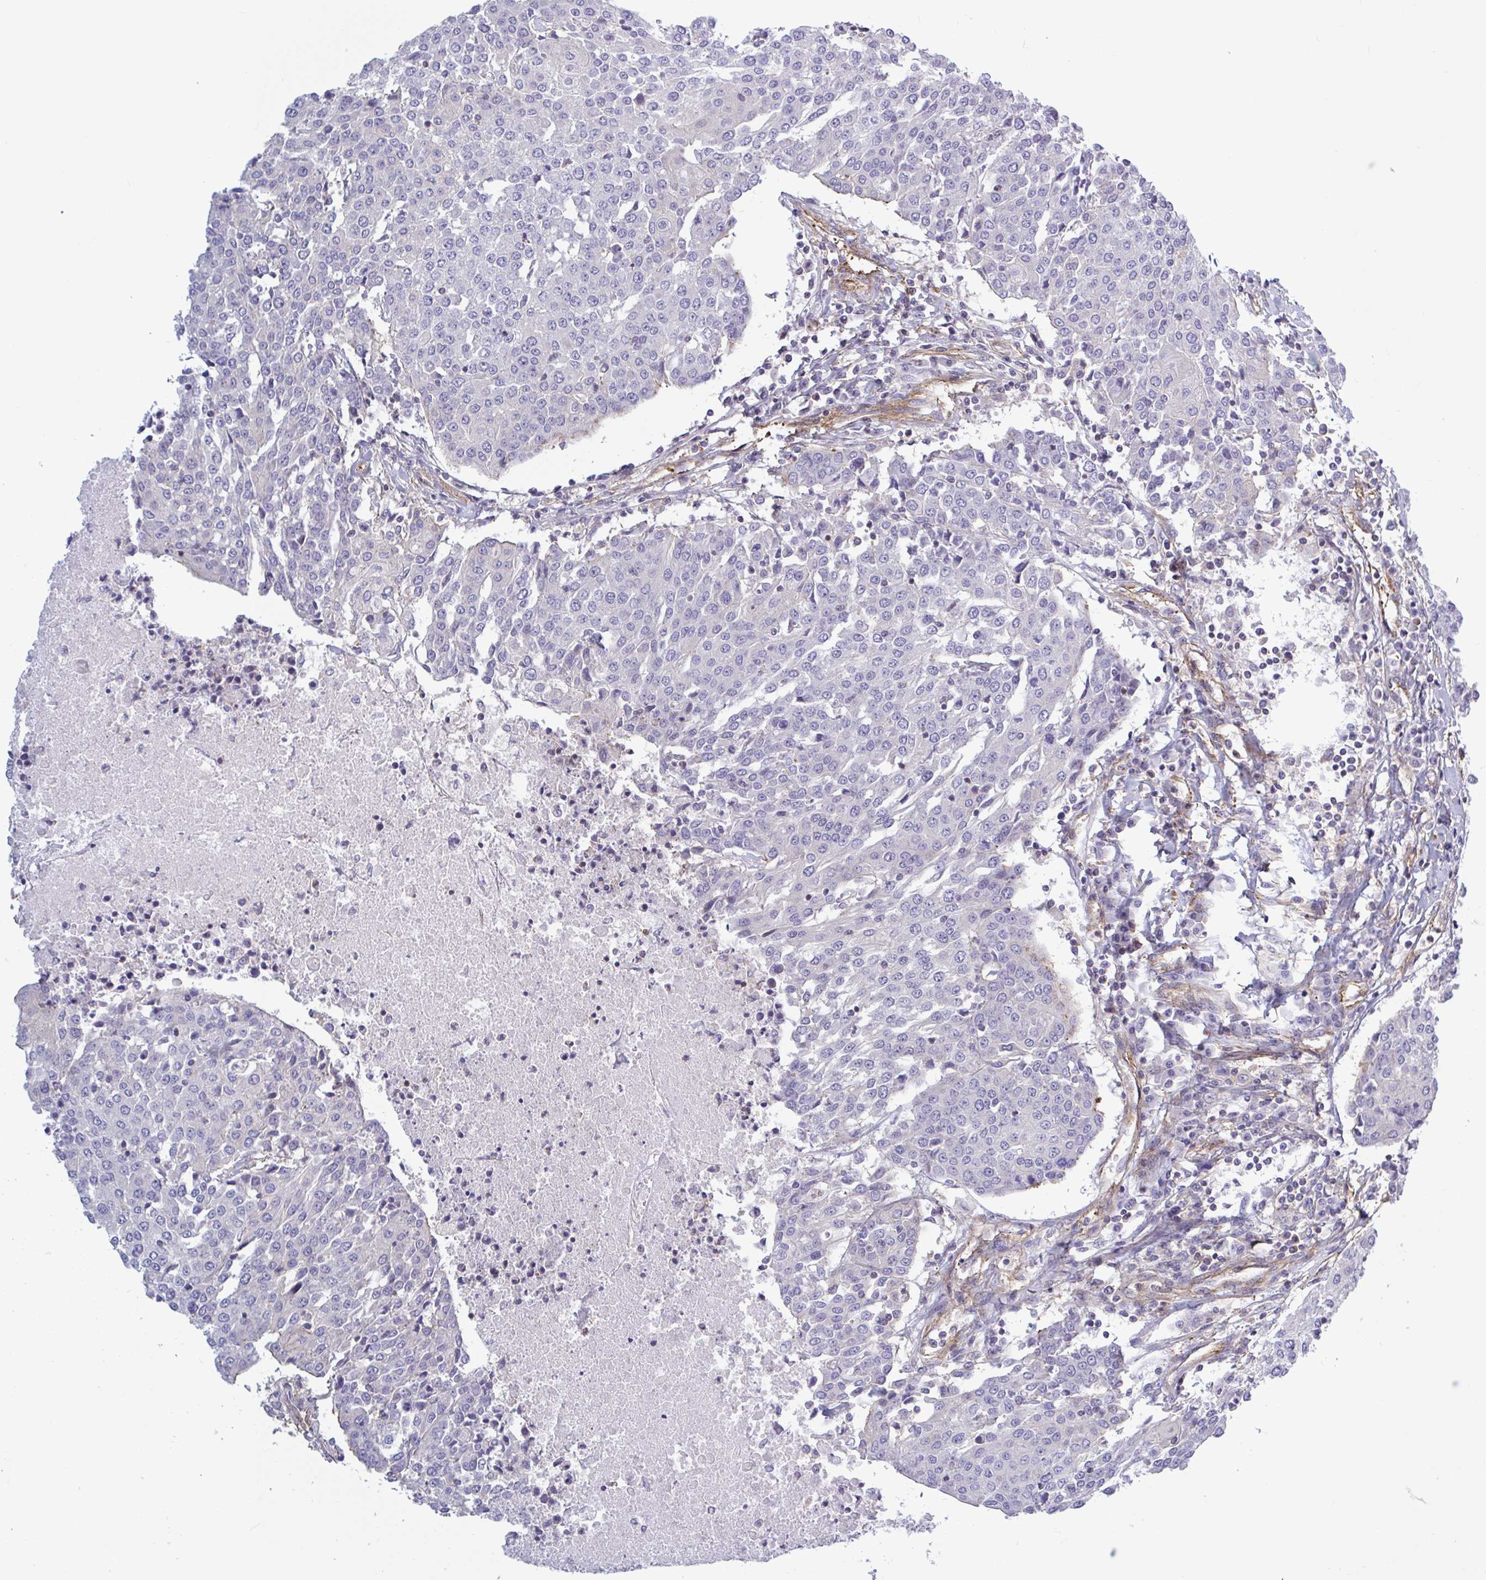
{"staining": {"intensity": "negative", "quantity": "none", "location": "none"}, "tissue": "urothelial cancer", "cell_type": "Tumor cells", "image_type": "cancer", "snomed": [{"axis": "morphology", "description": "Urothelial carcinoma, High grade"}, {"axis": "topography", "description": "Urinary bladder"}], "caption": "Immunohistochemistry (IHC) image of neoplastic tissue: human urothelial cancer stained with DAB (3,3'-diaminobenzidine) shows no significant protein positivity in tumor cells.", "gene": "SHISA7", "patient": {"sex": "female", "age": 85}}